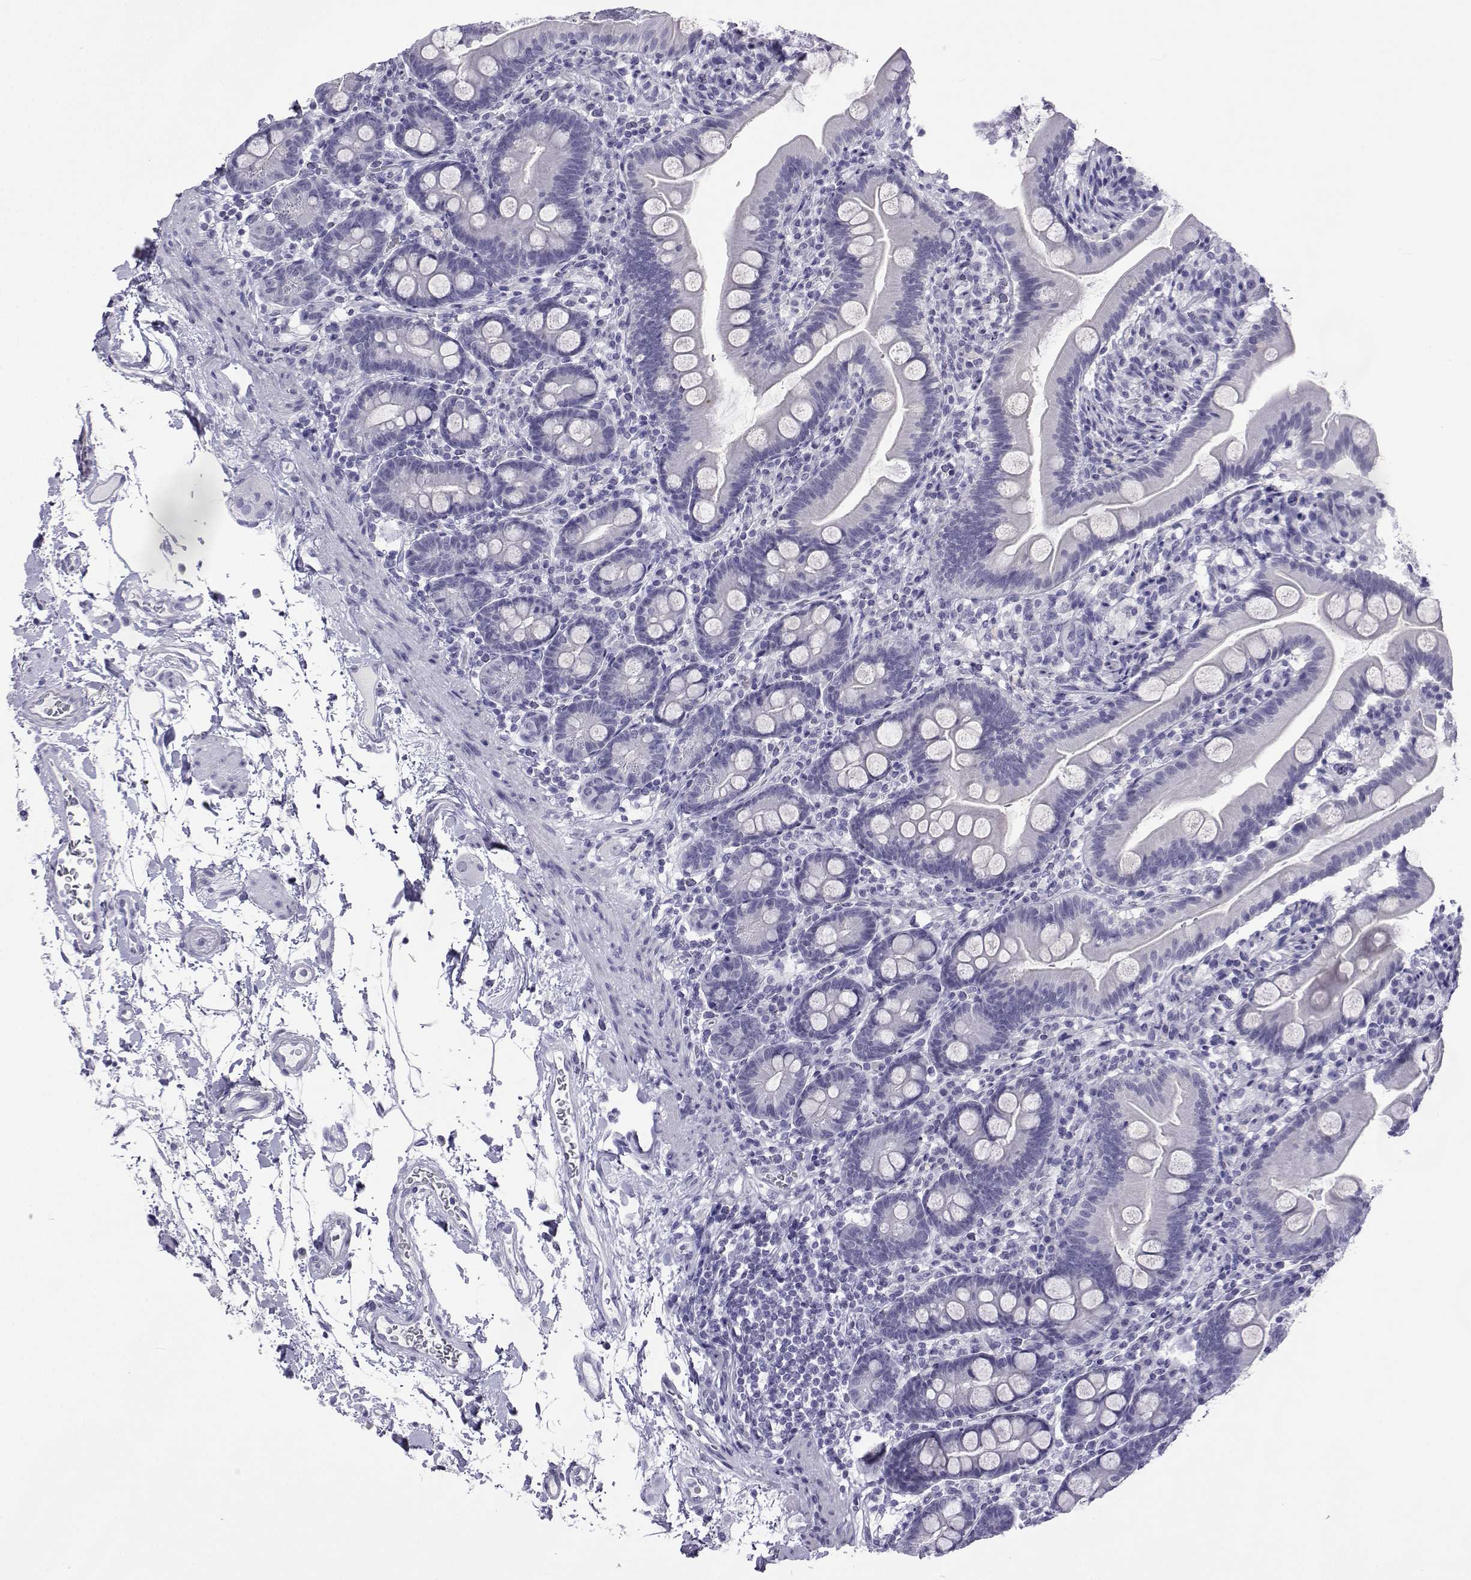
{"staining": {"intensity": "negative", "quantity": "none", "location": "none"}, "tissue": "small intestine", "cell_type": "Glandular cells", "image_type": "normal", "snomed": [{"axis": "morphology", "description": "Normal tissue, NOS"}, {"axis": "topography", "description": "Small intestine"}], "caption": "Glandular cells are negative for protein expression in unremarkable human small intestine. (DAB IHC with hematoxylin counter stain).", "gene": "ACTL7A", "patient": {"sex": "female", "age": 44}}